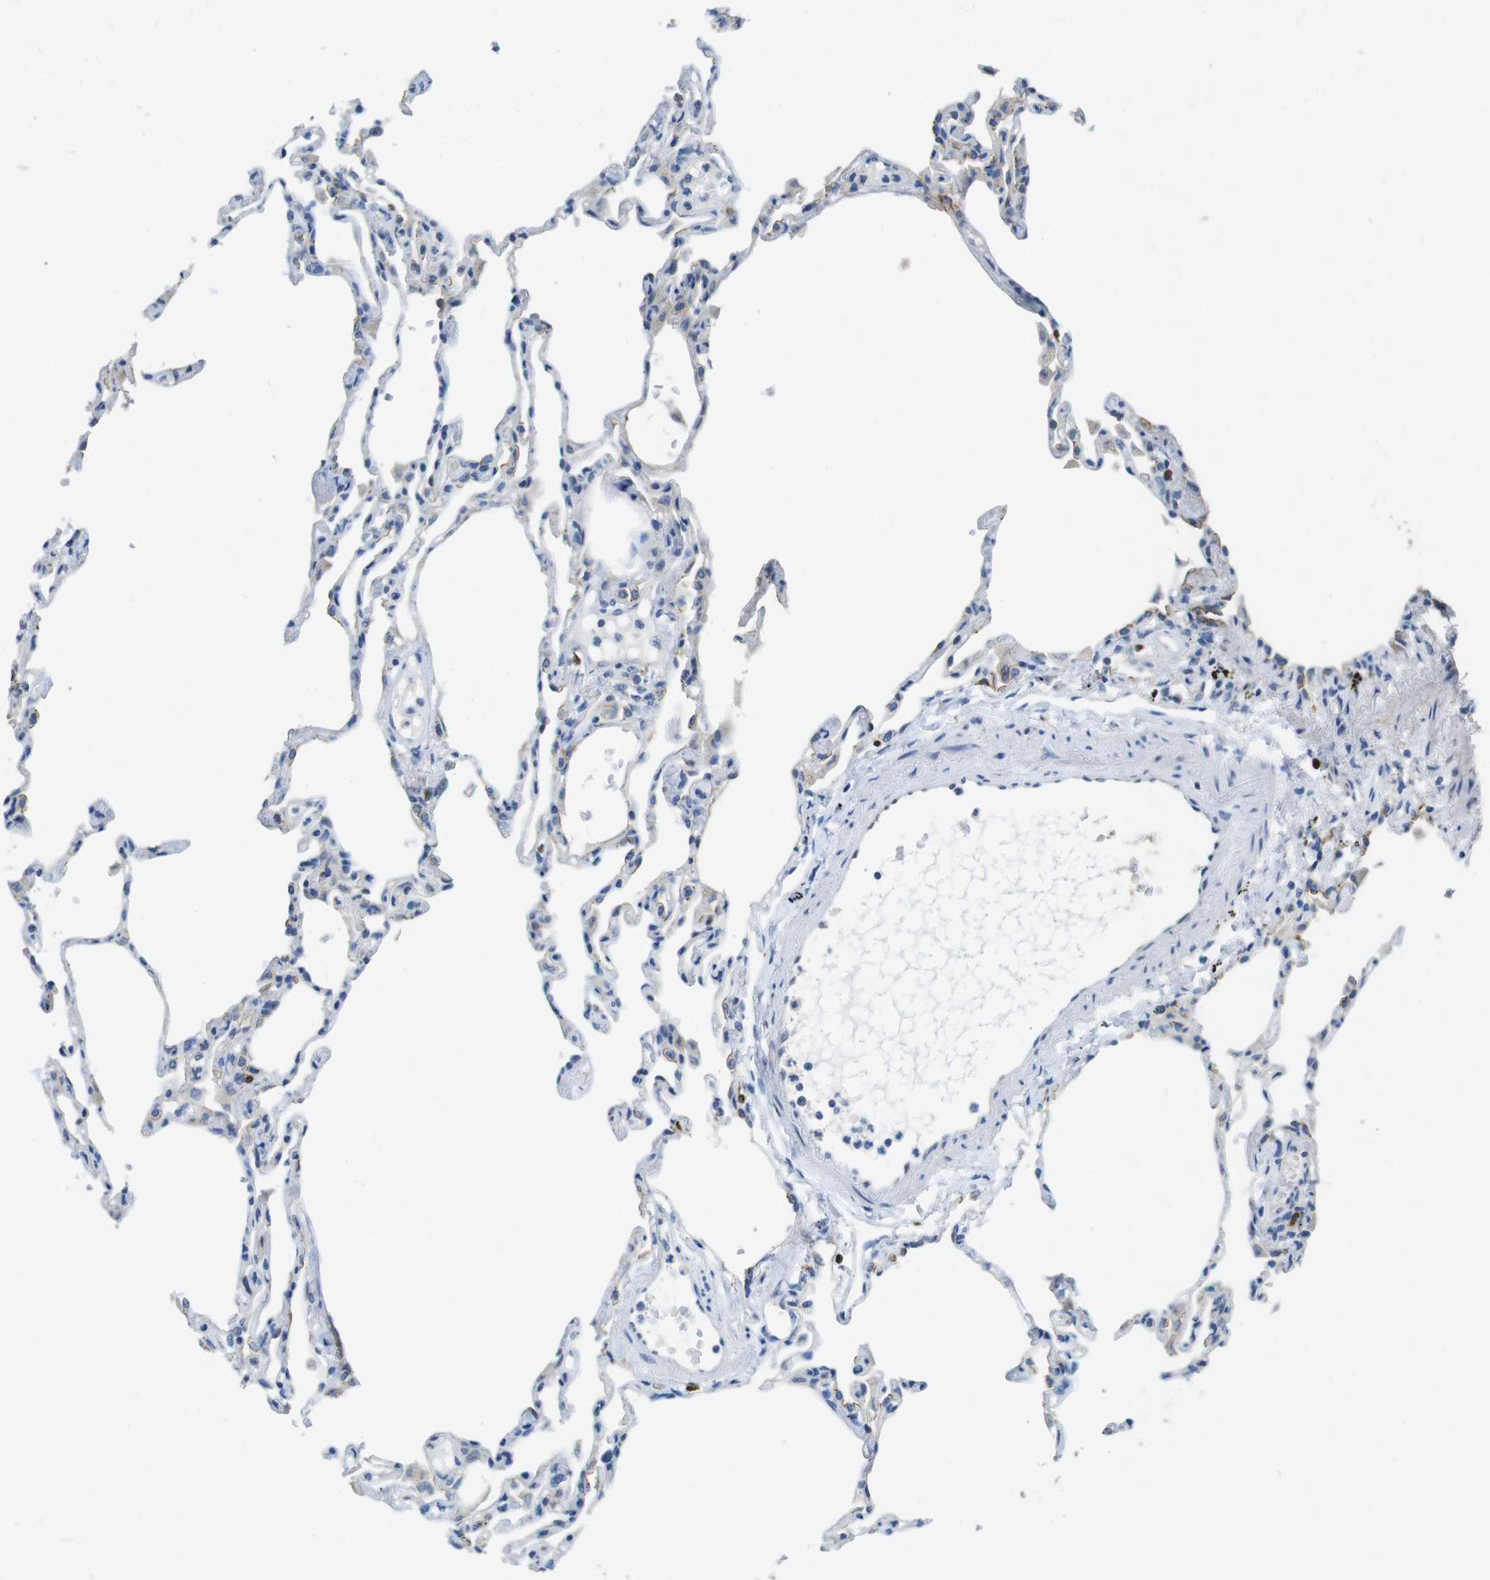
{"staining": {"intensity": "negative", "quantity": "none", "location": "none"}, "tissue": "lung", "cell_type": "Alveolar cells", "image_type": "normal", "snomed": [{"axis": "morphology", "description": "Normal tissue, NOS"}, {"axis": "topography", "description": "Lung"}], "caption": "Human lung stained for a protein using IHC displays no positivity in alveolar cells.", "gene": "TJP3", "patient": {"sex": "female", "age": 49}}